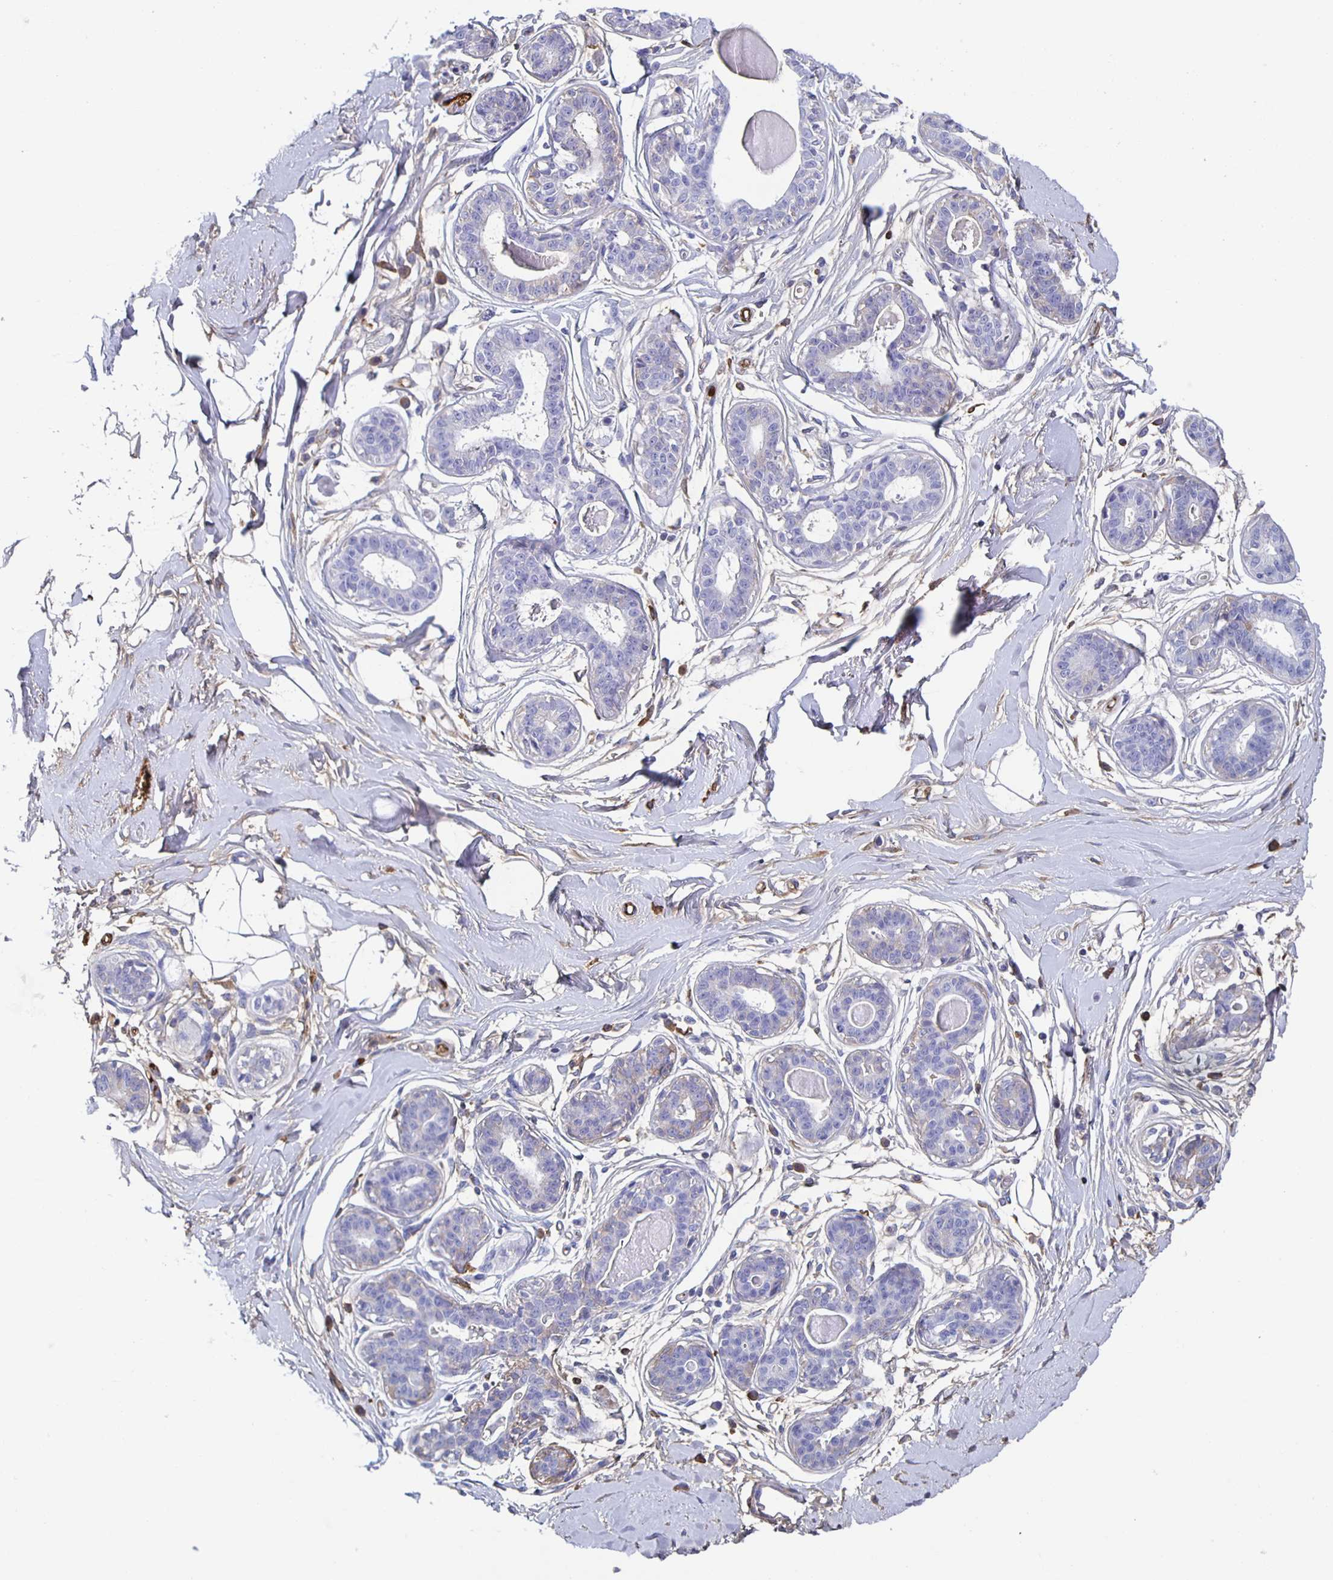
{"staining": {"intensity": "negative", "quantity": "none", "location": "none"}, "tissue": "breast", "cell_type": "Adipocytes", "image_type": "normal", "snomed": [{"axis": "morphology", "description": "Normal tissue, NOS"}, {"axis": "topography", "description": "Breast"}], "caption": "Immunohistochemical staining of unremarkable breast displays no significant expression in adipocytes. (DAB (3,3'-diaminobenzidine) IHC with hematoxylin counter stain).", "gene": "FGA", "patient": {"sex": "female", "age": 45}}